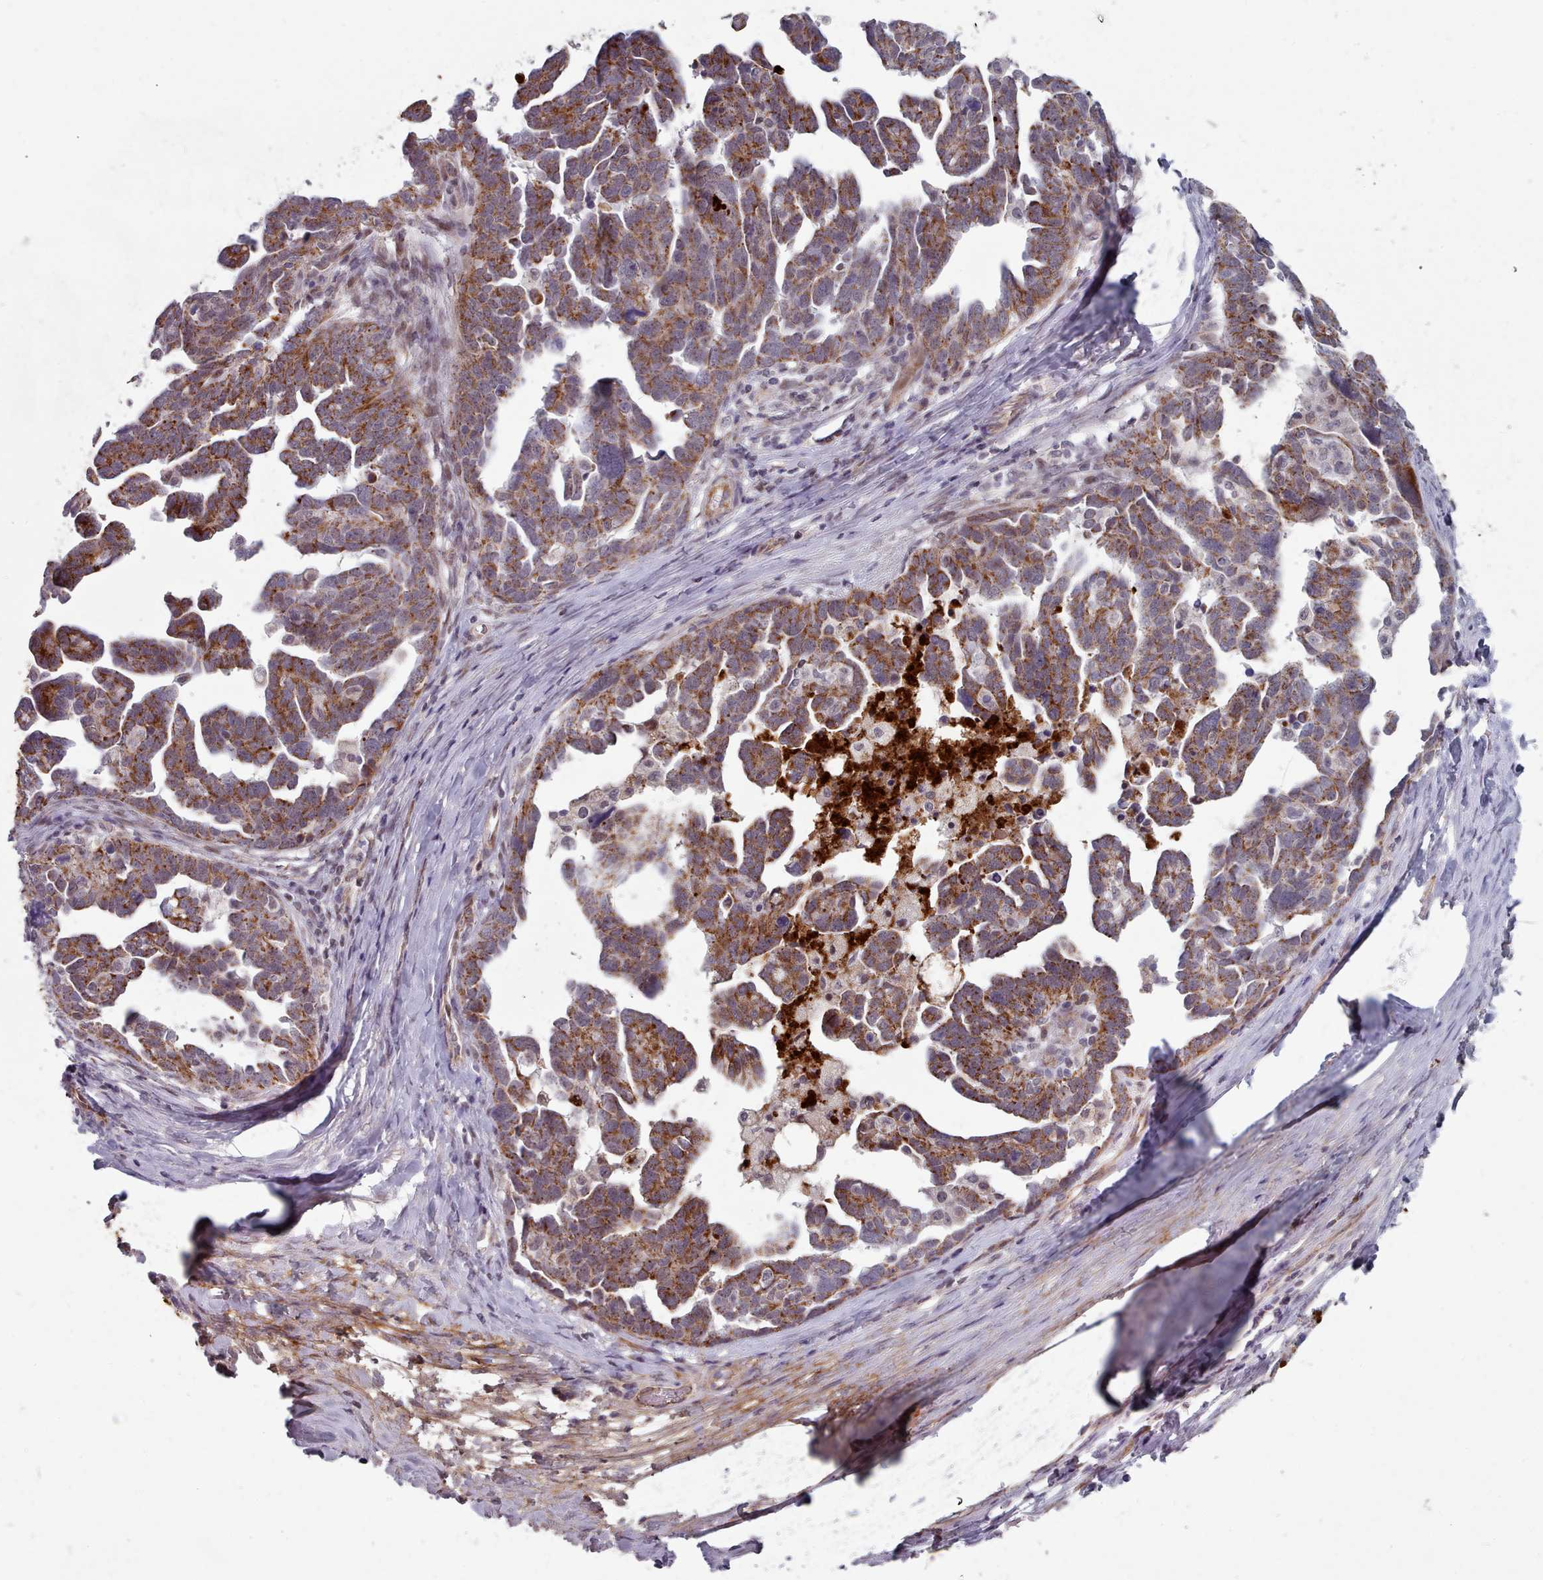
{"staining": {"intensity": "strong", "quantity": ">75%", "location": "cytoplasmic/membranous"}, "tissue": "ovarian cancer", "cell_type": "Tumor cells", "image_type": "cancer", "snomed": [{"axis": "morphology", "description": "Cystadenocarcinoma, serous, NOS"}, {"axis": "topography", "description": "Ovary"}], "caption": "Serous cystadenocarcinoma (ovarian) was stained to show a protein in brown. There is high levels of strong cytoplasmic/membranous staining in approximately >75% of tumor cells.", "gene": "TRARG1", "patient": {"sex": "female", "age": 54}}